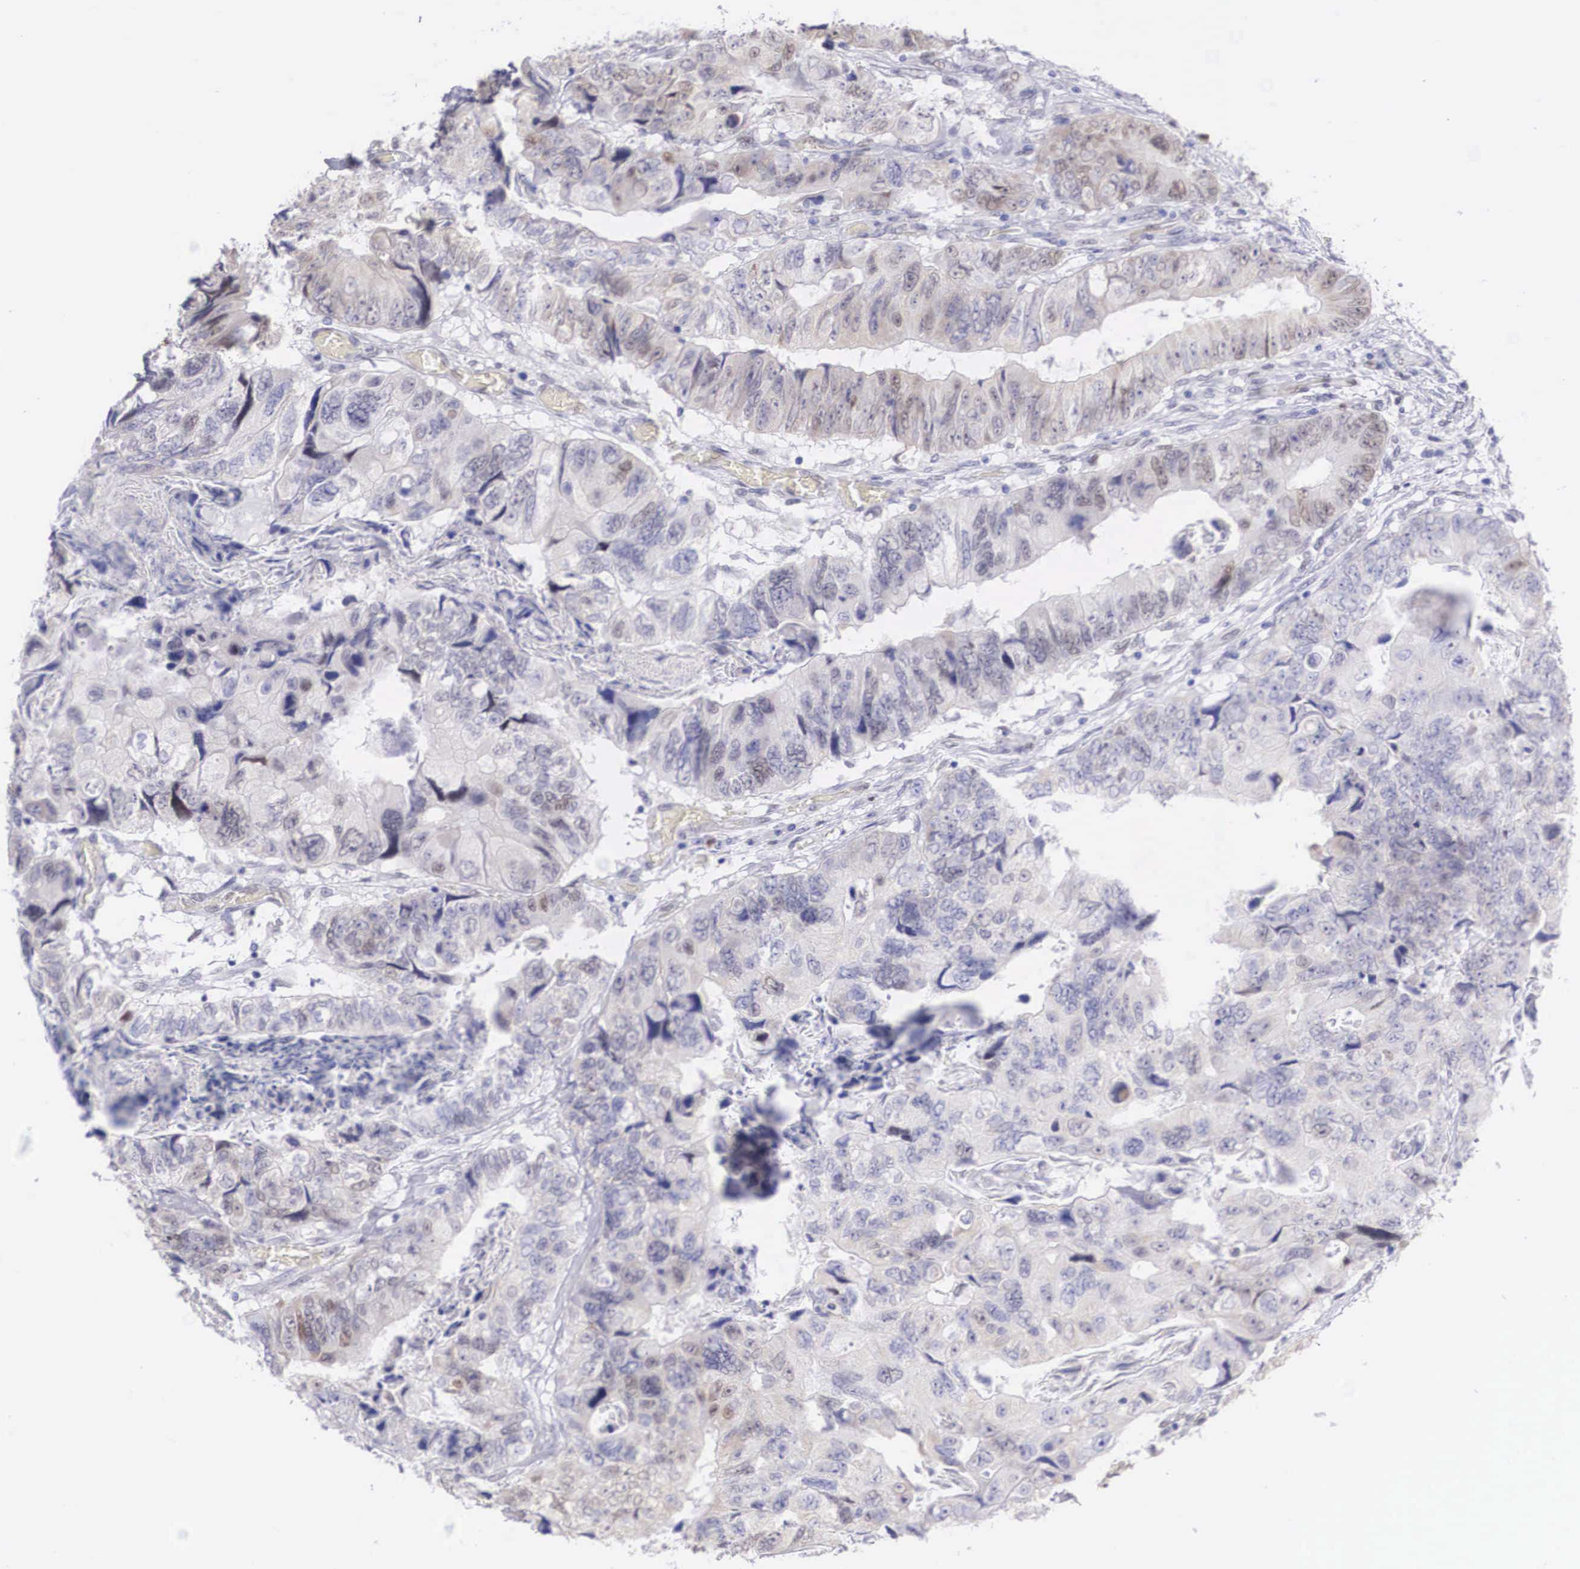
{"staining": {"intensity": "weak", "quantity": "<25%", "location": "cytoplasmic/membranous,nuclear"}, "tissue": "colorectal cancer", "cell_type": "Tumor cells", "image_type": "cancer", "snomed": [{"axis": "morphology", "description": "Adenocarcinoma, NOS"}, {"axis": "topography", "description": "Rectum"}], "caption": "The immunohistochemistry (IHC) image has no significant staining in tumor cells of colorectal cancer (adenocarcinoma) tissue.", "gene": "HMGN5", "patient": {"sex": "female", "age": 82}}